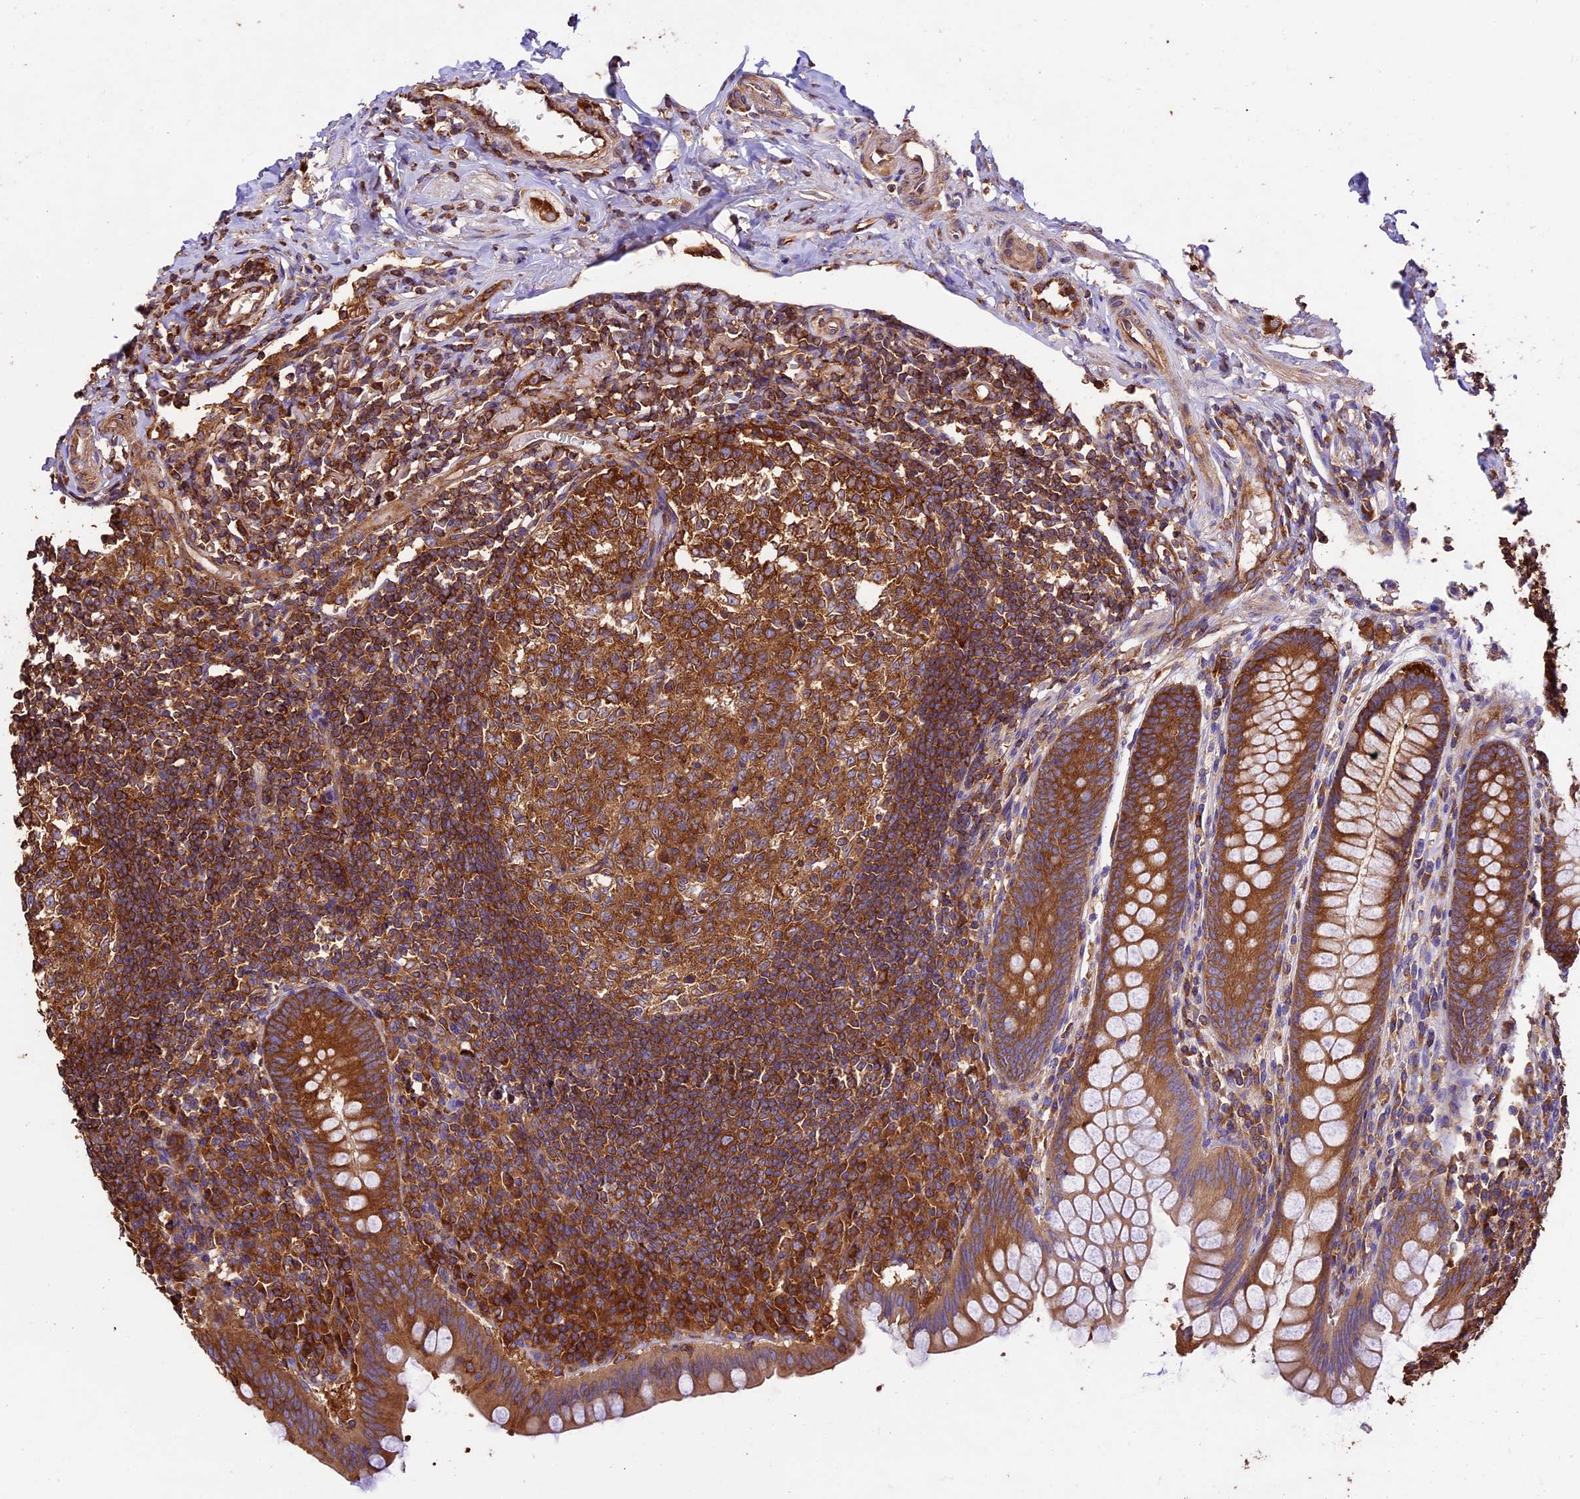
{"staining": {"intensity": "strong", "quantity": ">75%", "location": "cytoplasmic/membranous"}, "tissue": "appendix", "cell_type": "Glandular cells", "image_type": "normal", "snomed": [{"axis": "morphology", "description": "Normal tissue, NOS"}, {"axis": "topography", "description": "Appendix"}], "caption": "Strong cytoplasmic/membranous positivity is appreciated in about >75% of glandular cells in benign appendix.", "gene": "KARS1", "patient": {"sex": "female", "age": 33}}